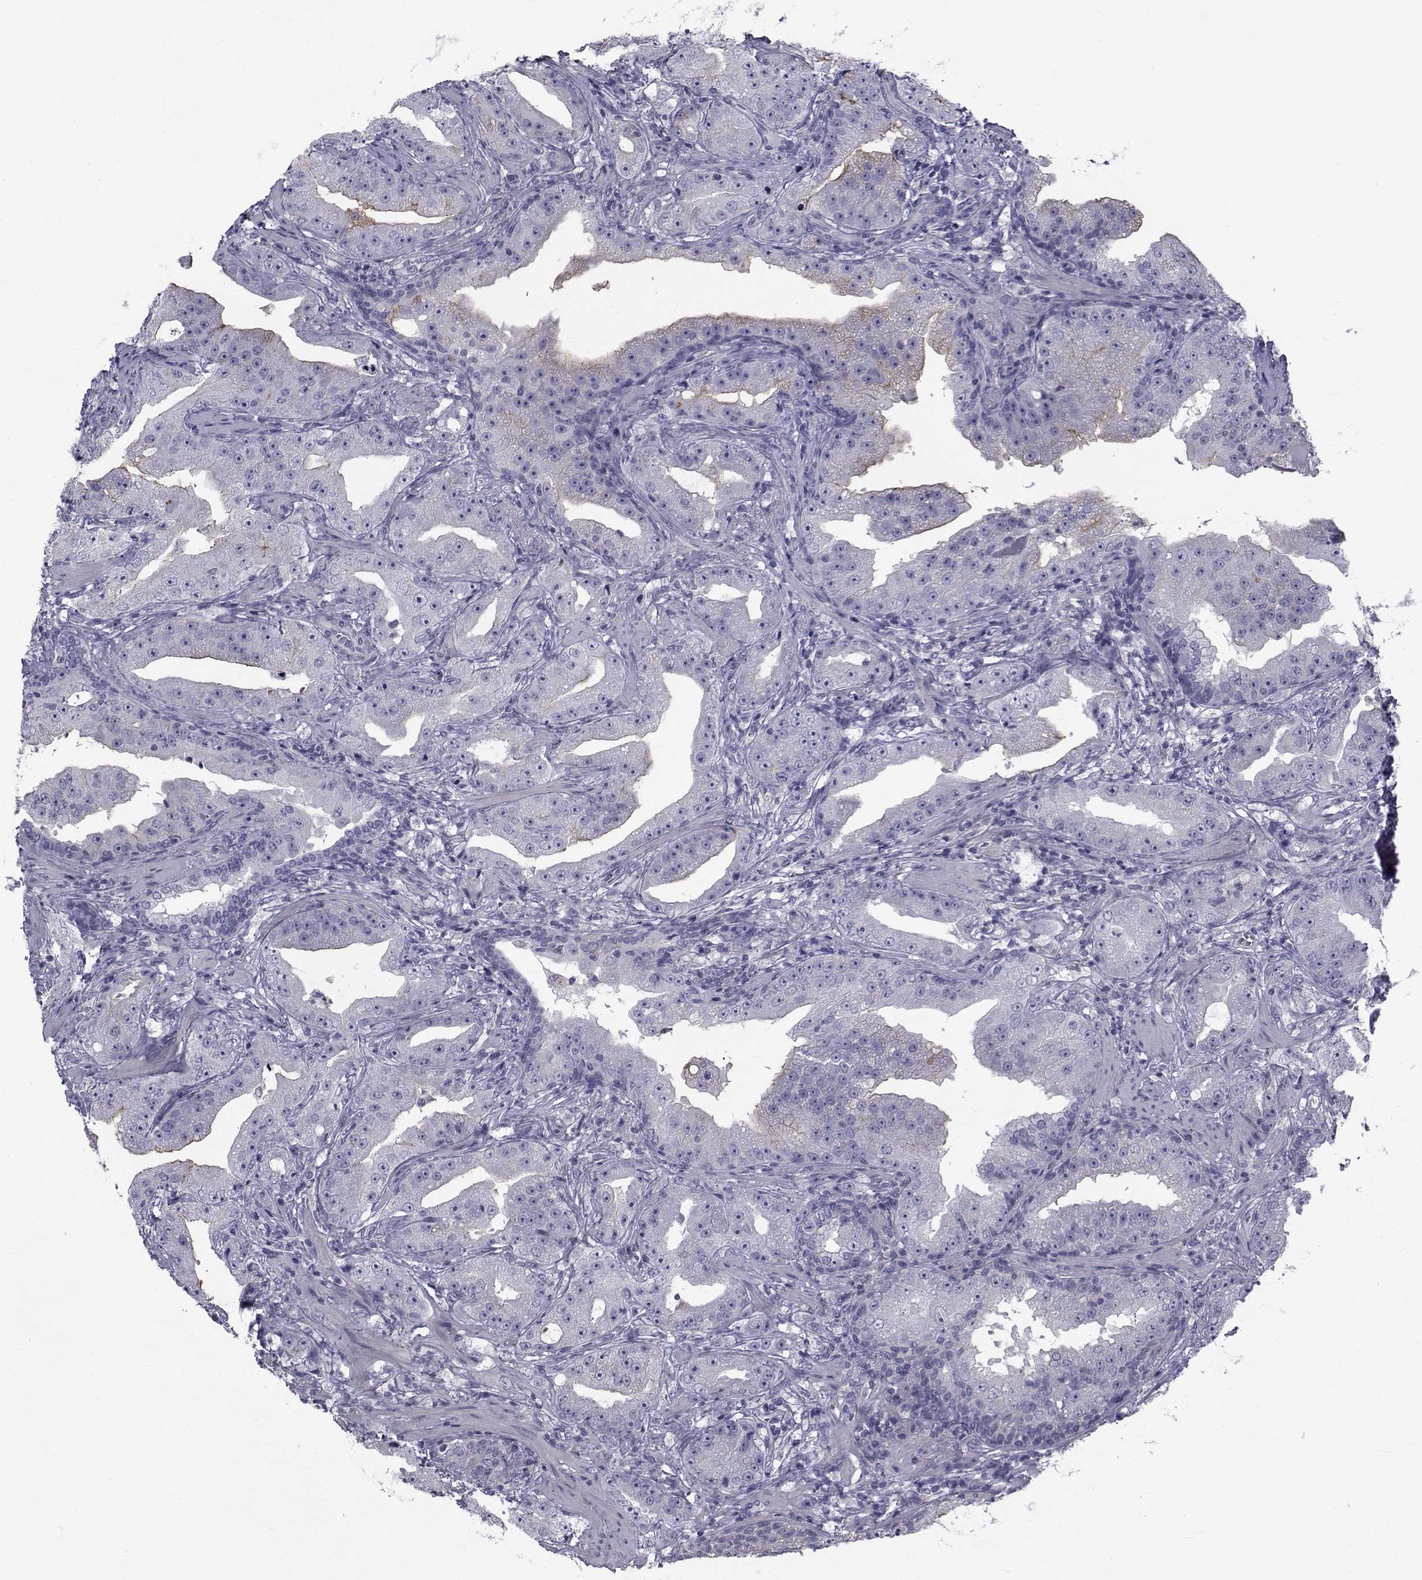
{"staining": {"intensity": "strong", "quantity": "<25%", "location": "cytoplasmic/membranous"}, "tissue": "prostate cancer", "cell_type": "Tumor cells", "image_type": "cancer", "snomed": [{"axis": "morphology", "description": "Adenocarcinoma, Low grade"}, {"axis": "topography", "description": "Prostate"}], "caption": "Protein positivity by IHC demonstrates strong cytoplasmic/membranous staining in about <25% of tumor cells in prostate cancer. Using DAB (3,3'-diaminobenzidine) (brown) and hematoxylin (blue) stains, captured at high magnification using brightfield microscopy.", "gene": "FDXR", "patient": {"sex": "male", "age": 62}}